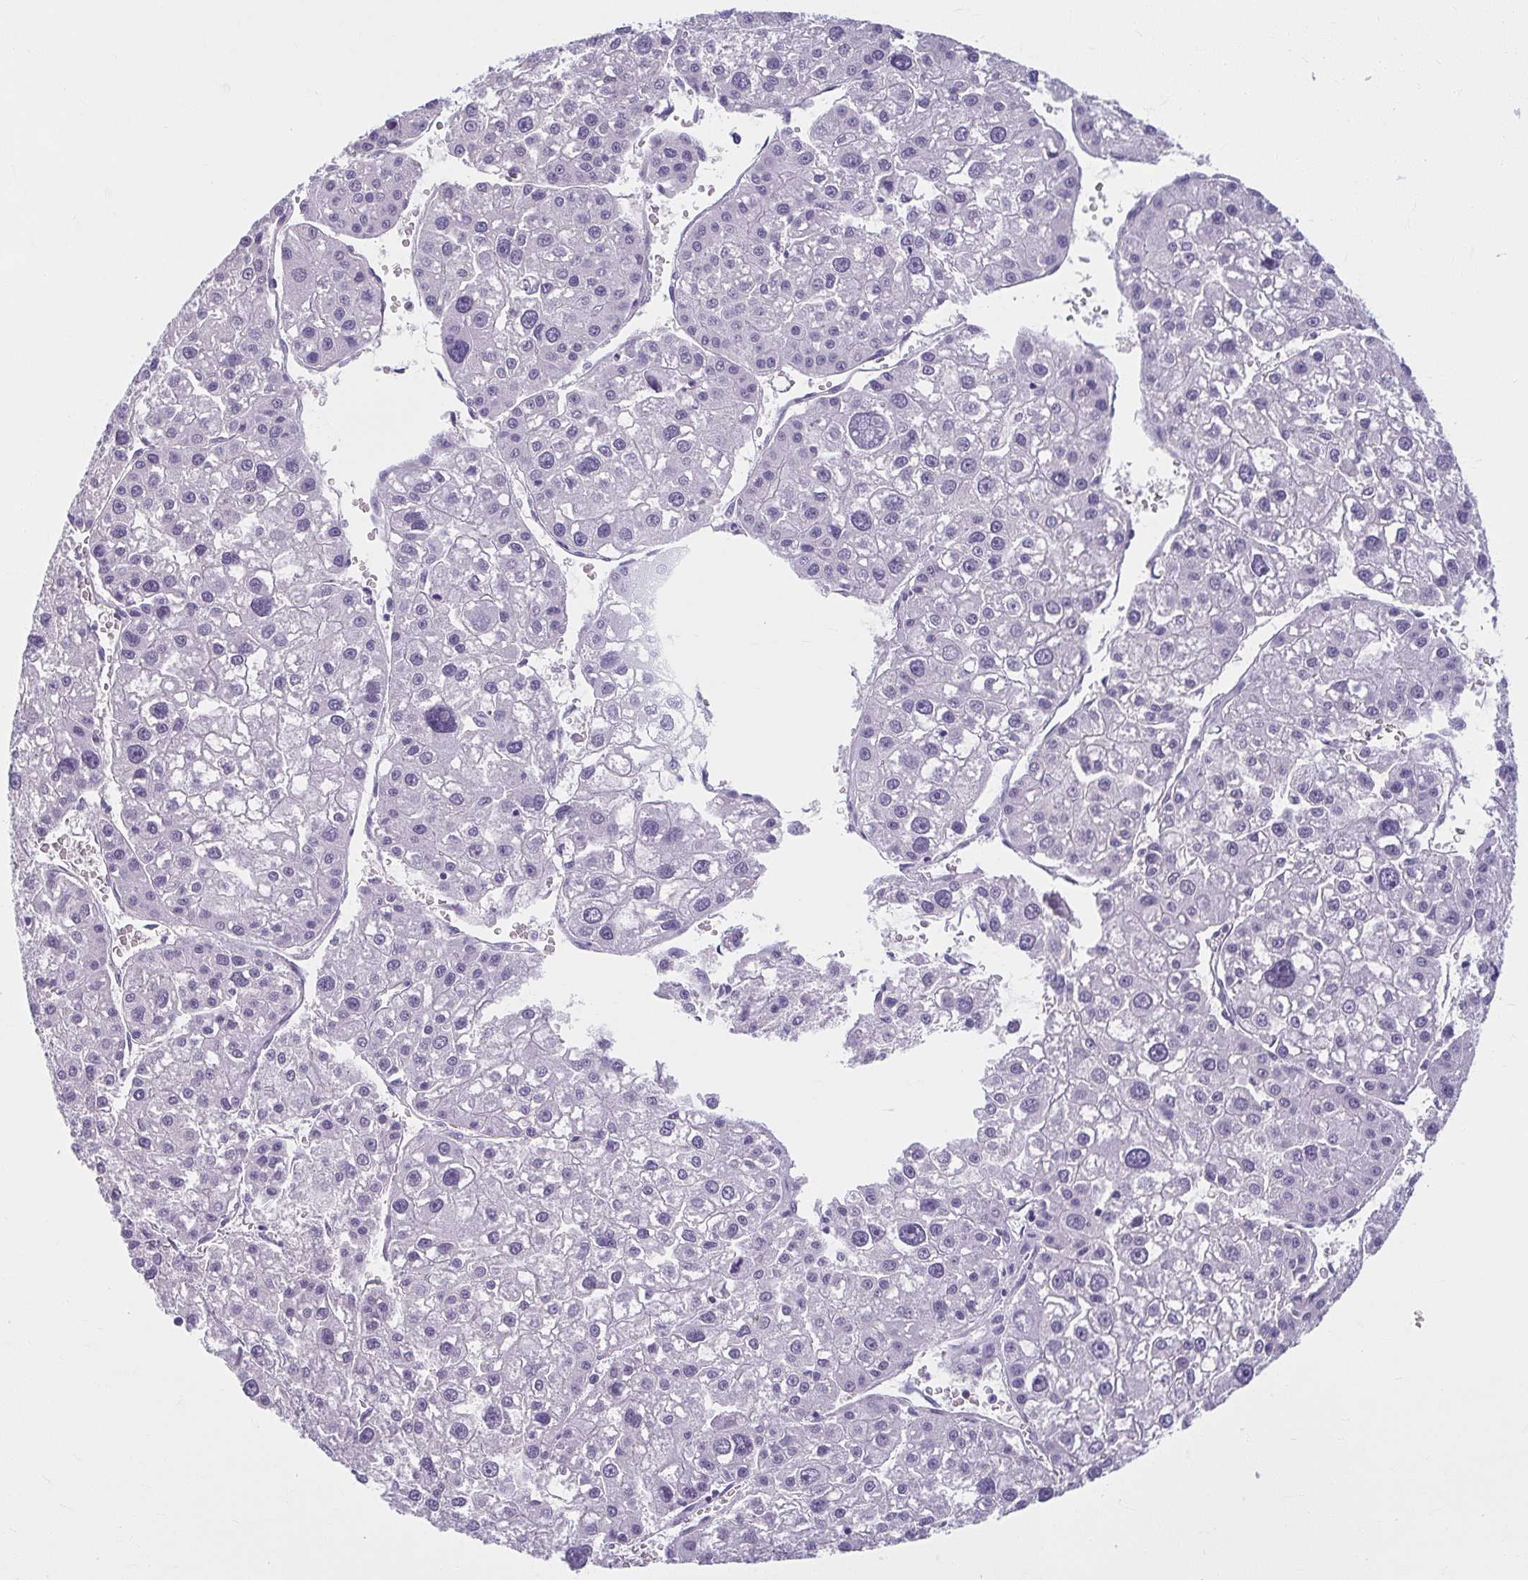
{"staining": {"intensity": "negative", "quantity": "none", "location": "none"}, "tissue": "liver cancer", "cell_type": "Tumor cells", "image_type": "cancer", "snomed": [{"axis": "morphology", "description": "Carcinoma, Hepatocellular, NOS"}, {"axis": "topography", "description": "Liver"}], "caption": "This is an immunohistochemistry photomicrograph of liver hepatocellular carcinoma. There is no positivity in tumor cells.", "gene": "MOBP", "patient": {"sex": "male", "age": 73}}